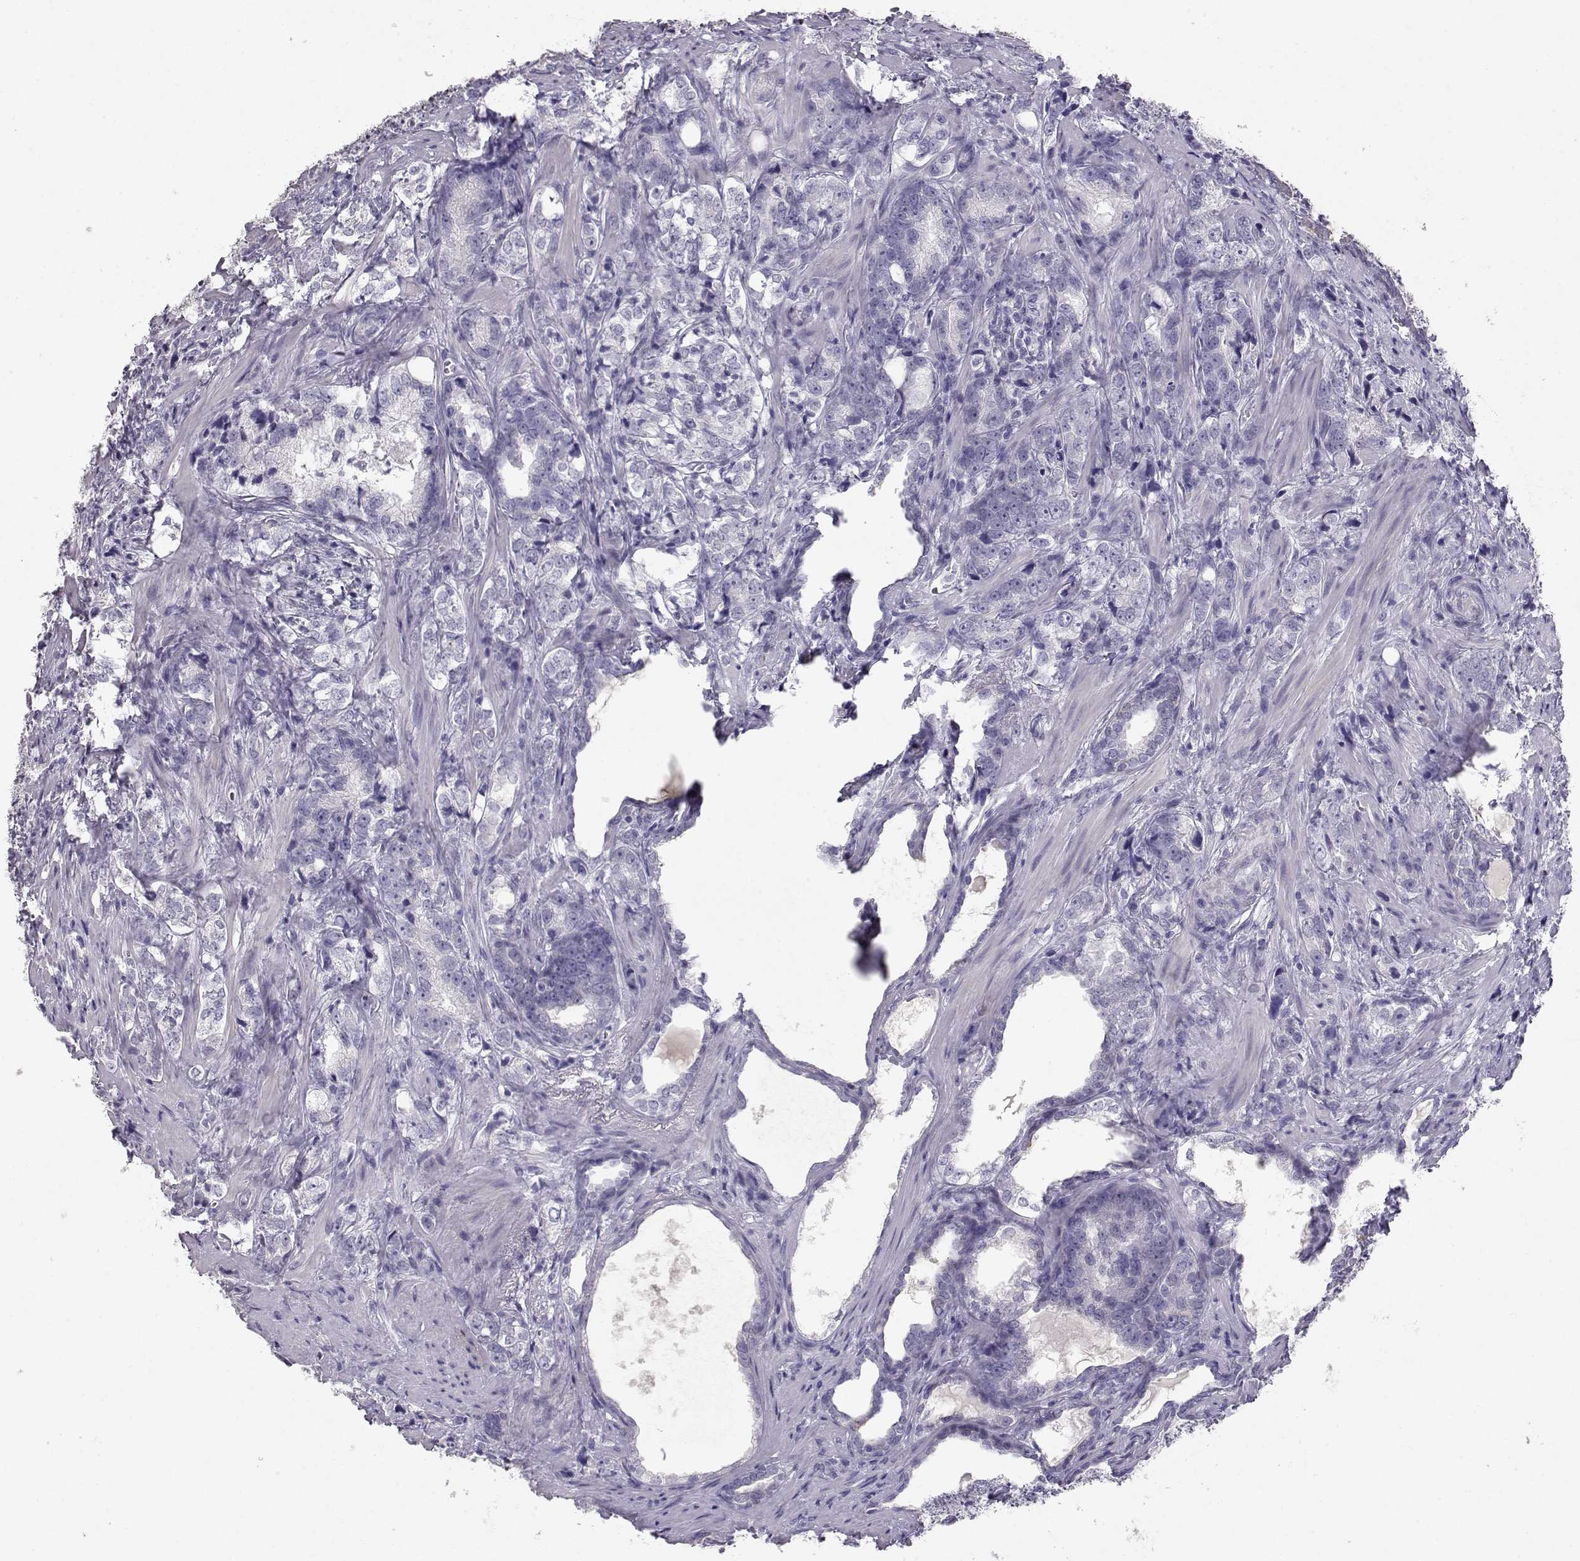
{"staining": {"intensity": "negative", "quantity": "none", "location": "none"}, "tissue": "prostate cancer", "cell_type": "Tumor cells", "image_type": "cancer", "snomed": [{"axis": "morphology", "description": "Adenocarcinoma, NOS"}, {"axis": "topography", "description": "Prostate and seminal vesicle, NOS"}], "caption": "There is no significant staining in tumor cells of prostate cancer (adenocarcinoma).", "gene": "LAMB3", "patient": {"sex": "male", "age": 63}}